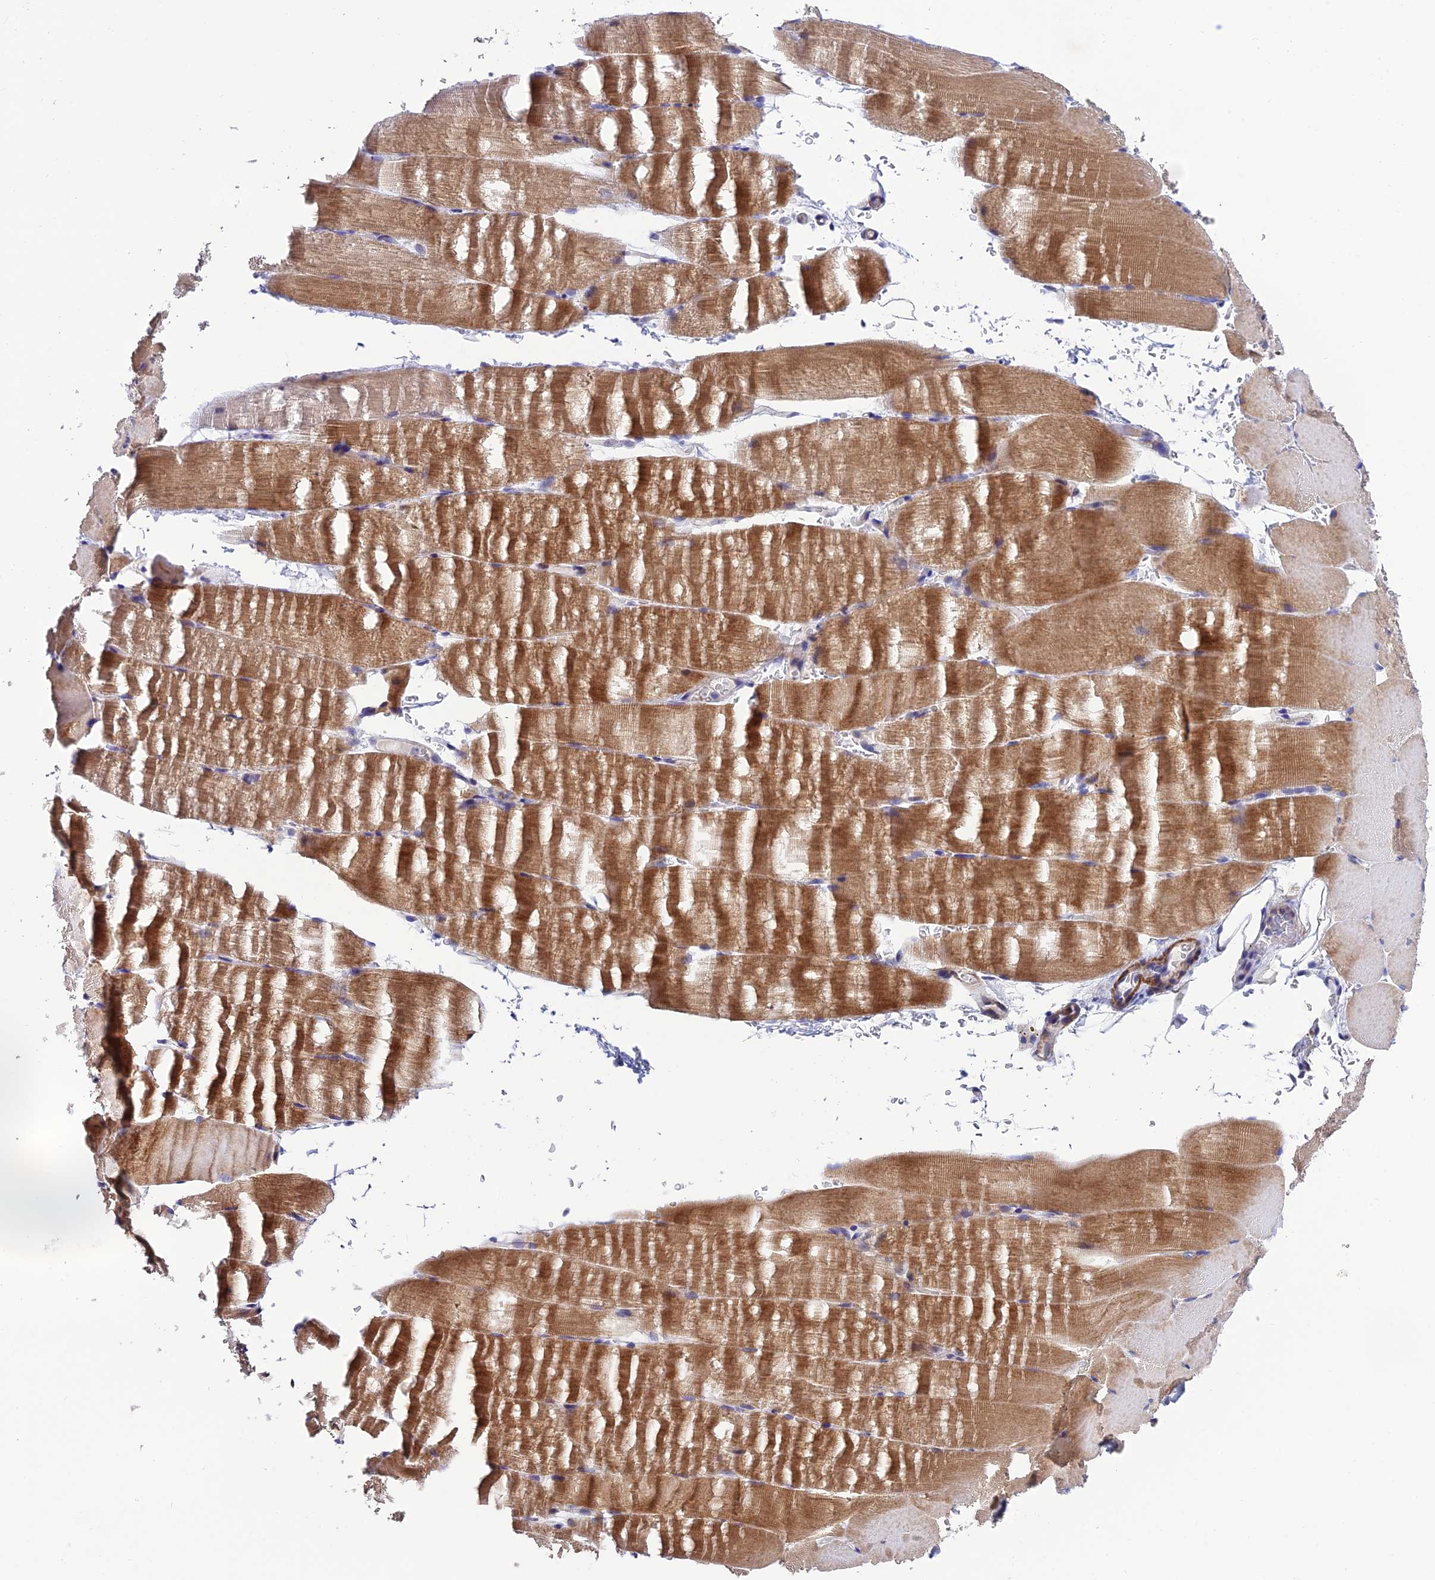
{"staining": {"intensity": "moderate", "quantity": ">75%", "location": "cytoplasmic/membranous"}, "tissue": "skeletal muscle", "cell_type": "Myocytes", "image_type": "normal", "snomed": [{"axis": "morphology", "description": "Normal tissue, NOS"}, {"axis": "topography", "description": "Skeletal muscle"}, {"axis": "topography", "description": "Parathyroid gland"}], "caption": "Immunohistochemical staining of unremarkable human skeletal muscle demonstrates moderate cytoplasmic/membranous protein expression in approximately >75% of myocytes. The staining was performed using DAB (3,3'-diaminobenzidine), with brown indicating positive protein expression. Nuclei are stained blue with hematoxylin.", "gene": "FAM178B", "patient": {"sex": "female", "age": 37}}